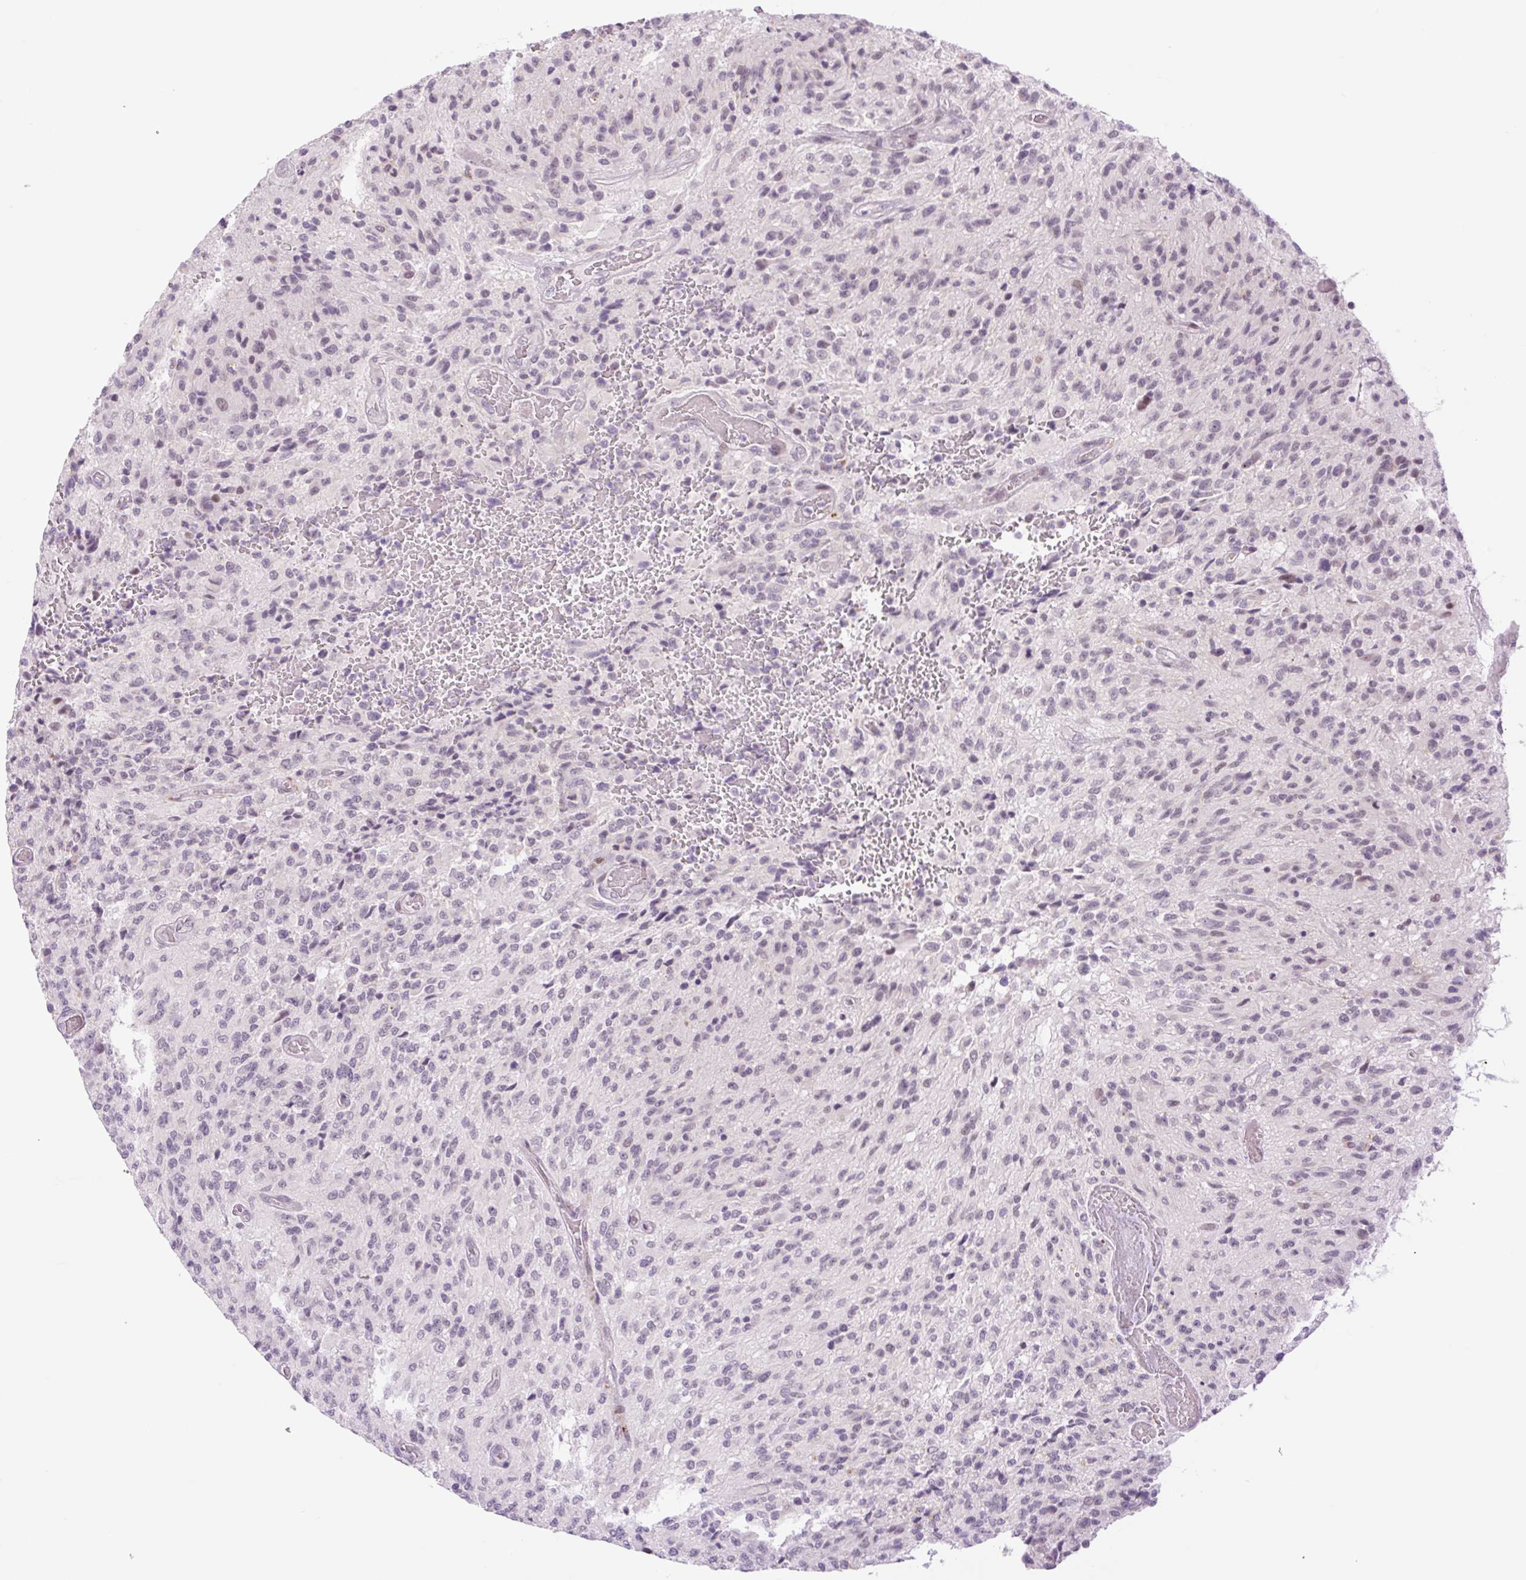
{"staining": {"intensity": "negative", "quantity": "none", "location": "none"}, "tissue": "glioma", "cell_type": "Tumor cells", "image_type": "cancer", "snomed": [{"axis": "morphology", "description": "Normal tissue, NOS"}, {"axis": "morphology", "description": "Glioma, malignant, High grade"}, {"axis": "topography", "description": "Cerebral cortex"}], "caption": "DAB (3,3'-diaminobenzidine) immunohistochemical staining of human glioma exhibits no significant expression in tumor cells. The staining is performed using DAB (3,3'-diaminobenzidine) brown chromogen with nuclei counter-stained in using hematoxylin.", "gene": "SPRYD4", "patient": {"sex": "male", "age": 56}}